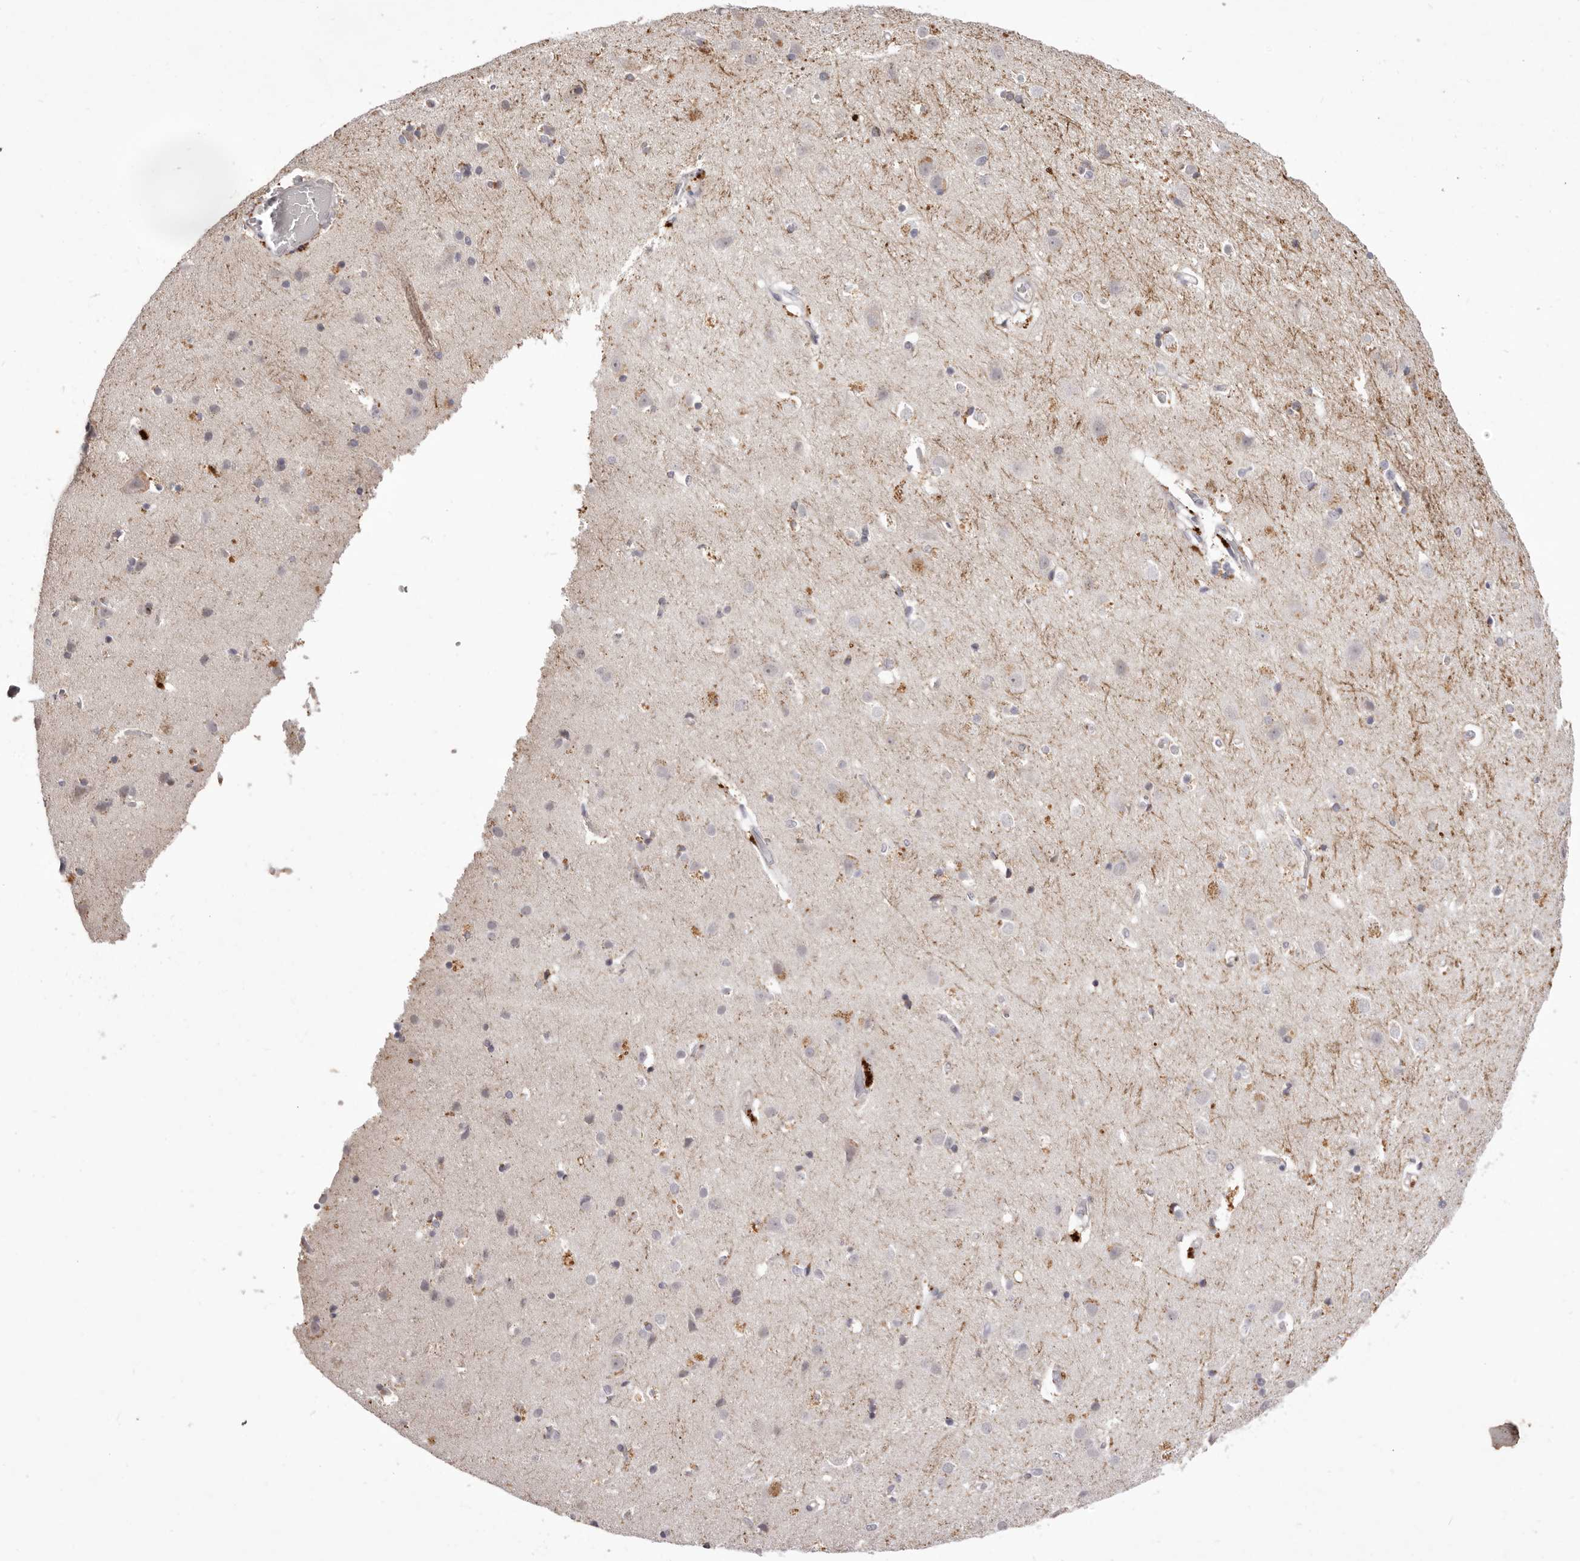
{"staining": {"intensity": "negative", "quantity": "none", "location": "none"}, "tissue": "cerebral cortex", "cell_type": "Endothelial cells", "image_type": "normal", "snomed": [{"axis": "morphology", "description": "Normal tissue, NOS"}, {"axis": "topography", "description": "Cerebral cortex"}], "caption": "Immunohistochemical staining of benign cerebral cortex demonstrates no significant positivity in endothelial cells. Nuclei are stained in blue.", "gene": "GARNL3", "patient": {"sex": "male", "age": 54}}